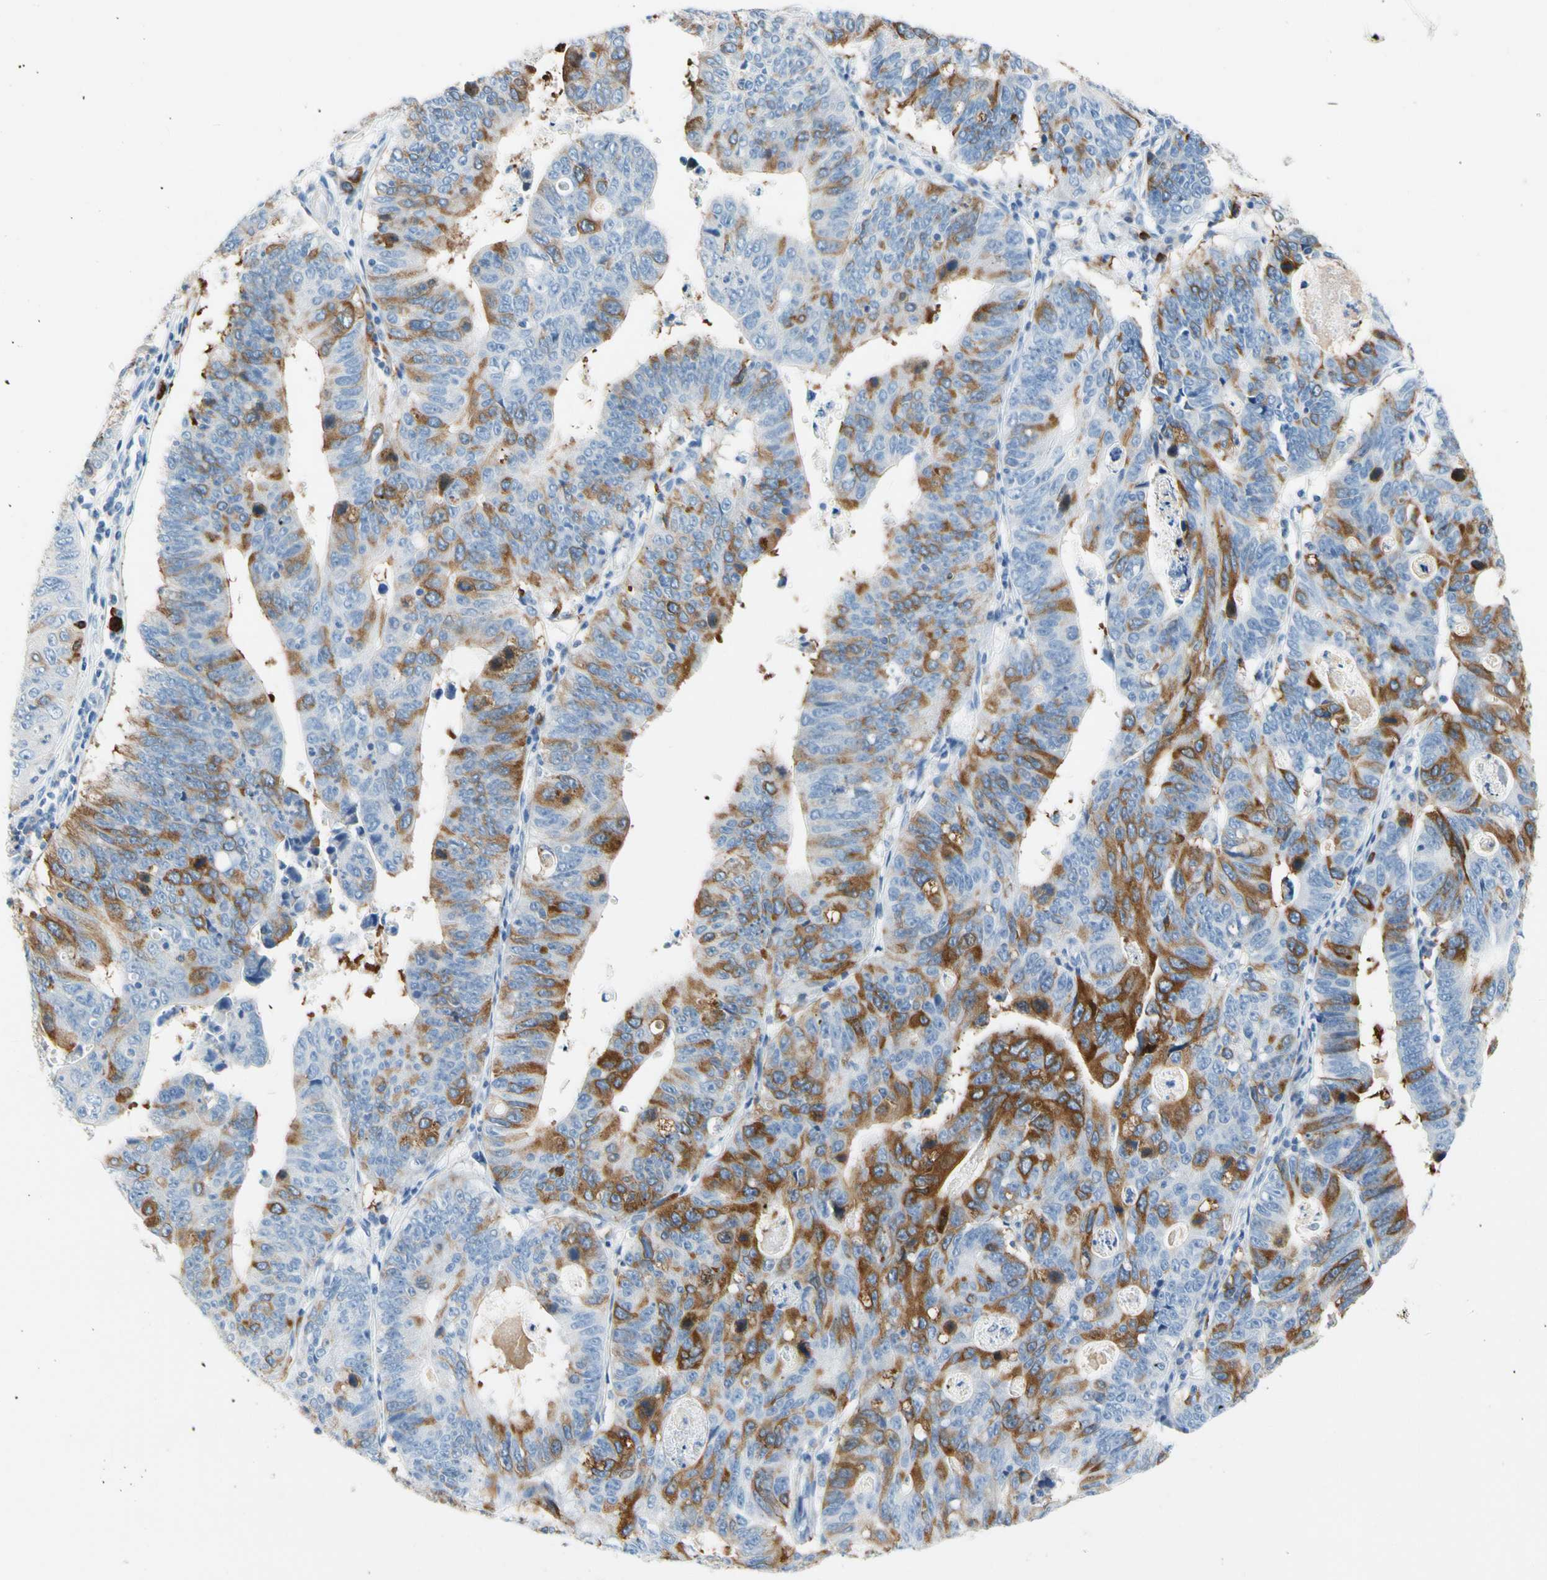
{"staining": {"intensity": "moderate", "quantity": "25%-75%", "location": "cytoplasmic/membranous"}, "tissue": "stomach cancer", "cell_type": "Tumor cells", "image_type": "cancer", "snomed": [{"axis": "morphology", "description": "Adenocarcinoma, NOS"}, {"axis": "topography", "description": "Stomach"}], "caption": "High-magnification brightfield microscopy of stomach cancer stained with DAB (brown) and counterstained with hematoxylin (blue). tumor cells exhibit moderate cytoplasmic/membranous positivity is present in about25%-75% of cells. (DAB (3,3'-diaminobenzidine) = brown stain, brightfield microscopy at high magnification).", "gene": "TACC3", "patient": {"sex": "male", "age": 59}}